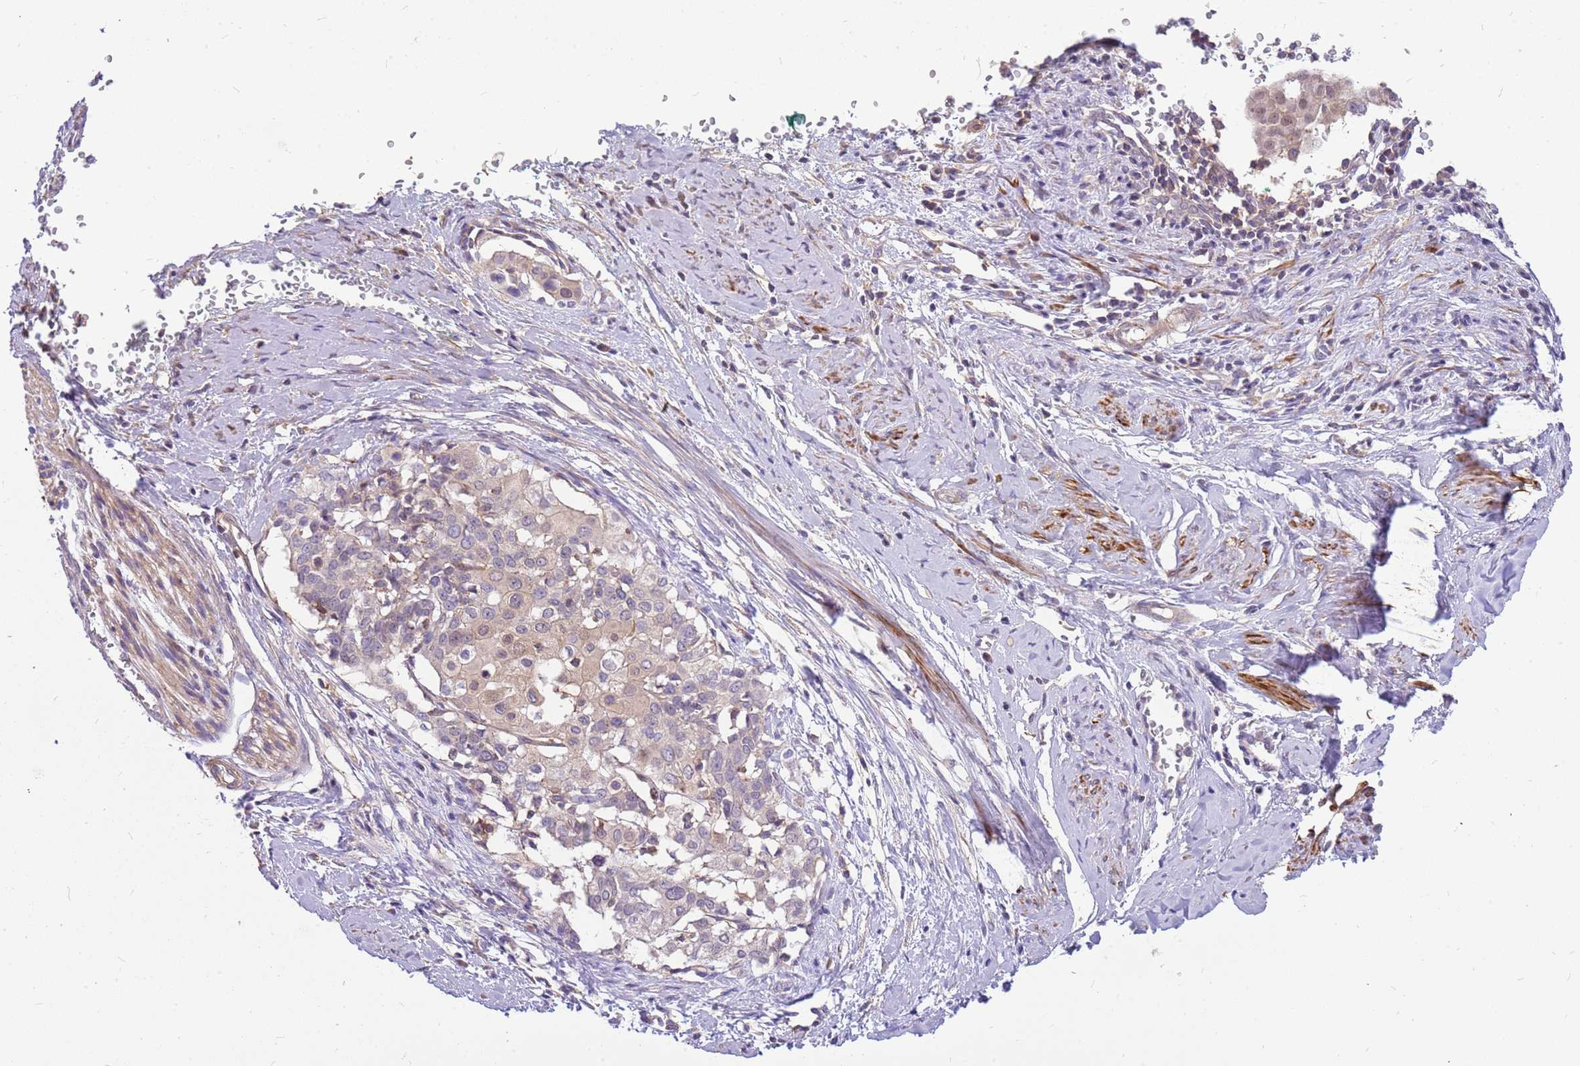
{"staining": {"intensity": "weak", "quantity": "<25%", "location": "cytoplasmic/membranous"}, "tissue": "cervical cancer", "cell_type": "Tumor cells", "image_type": "cancer", "snomed": [{"axis": "morphology", "description": "Squamous cell carcinoma, NOS"}, {"axis": "topography", "description": "Cervix"}], "caption": "Micrograph shows no significant protein positivity in tumor cells of cervical squamous cell carcinoma.", "gene": "MVD", "patient": {"sex": "female", "age": 44}}